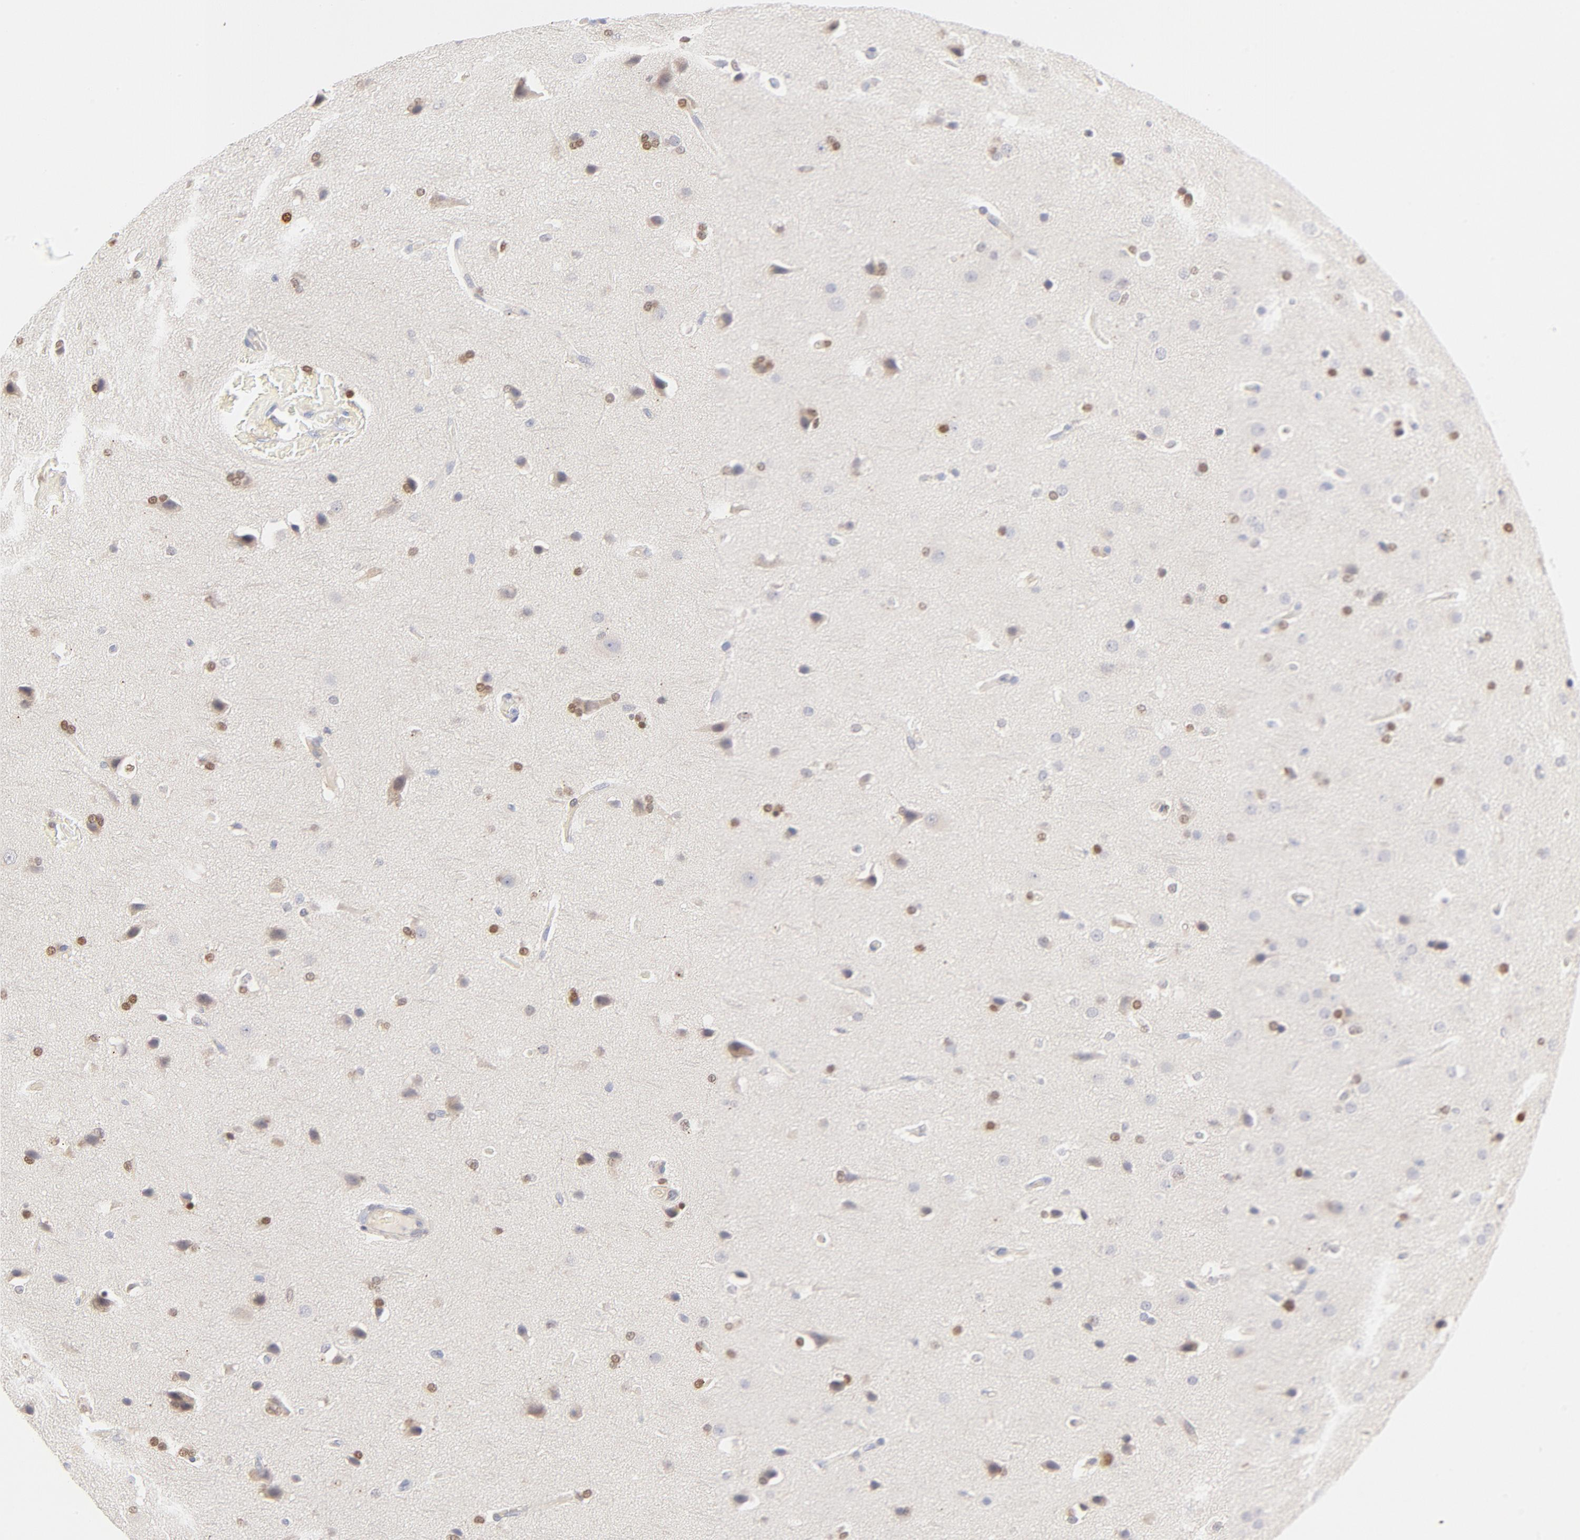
{"staining": {"intensity": "weak", "quantity": "25%-75%", "location": "cytoplasmic/membranous,nuclear"}, "tissue": "glioma", "cell_type": "Tumor cells", "image_type": "cancer", "snomed": [{"axis": "morphology", "description": "Glioma, malignant, Low grade"}, {"axis": "topography", "description": "Cerebral cortex"}], "caption": "This is a photomicrograph of immunohistochemistry (IHC) staining of malignant glioma (low-grade), which shows weak positivity in the cytoplasmic/membranous and nuclear of tumor cells.", "gene": "NKX2-2", "patient": {"sex": "female", "age": 47}}